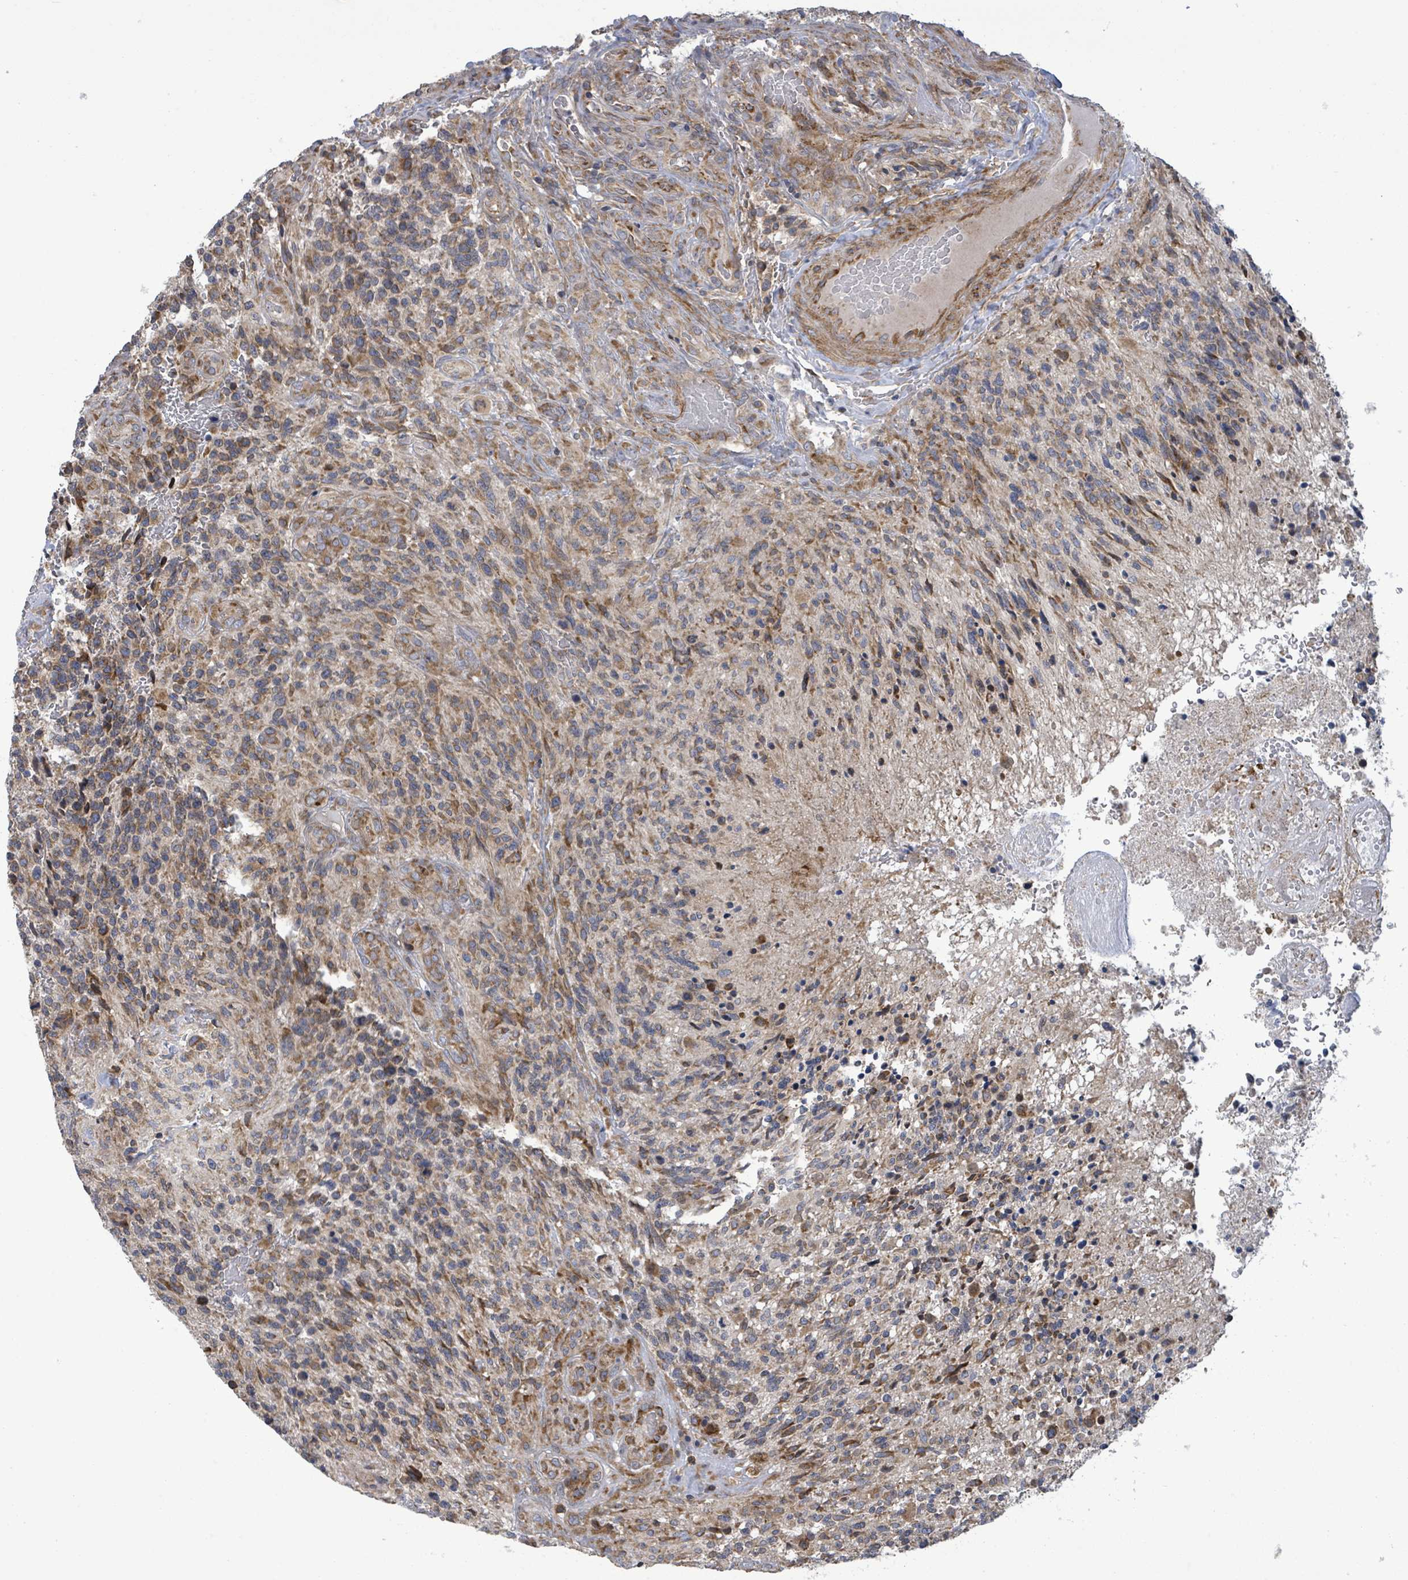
{"staining": {"intensity": "moderate", "quantity": "25%-75%", "location": "cytoplasmic/membranous"}, "tissue": "glioma", "cell_type": "Tumor cells", "image_type": "cancer", "snomed": [{"axis": "morphology", "description": "Glioma, malignant, High grade"}, {"axis": "topography", "description": "Brain"}], "caption": "The histopathology image reveals staining of glioma, revealing moderate cytoplasmic/membranous protein positivity (brown color) within tumor cells.", "gene": "NOMO1", "patient": {"sex": "male", "age": 36}}